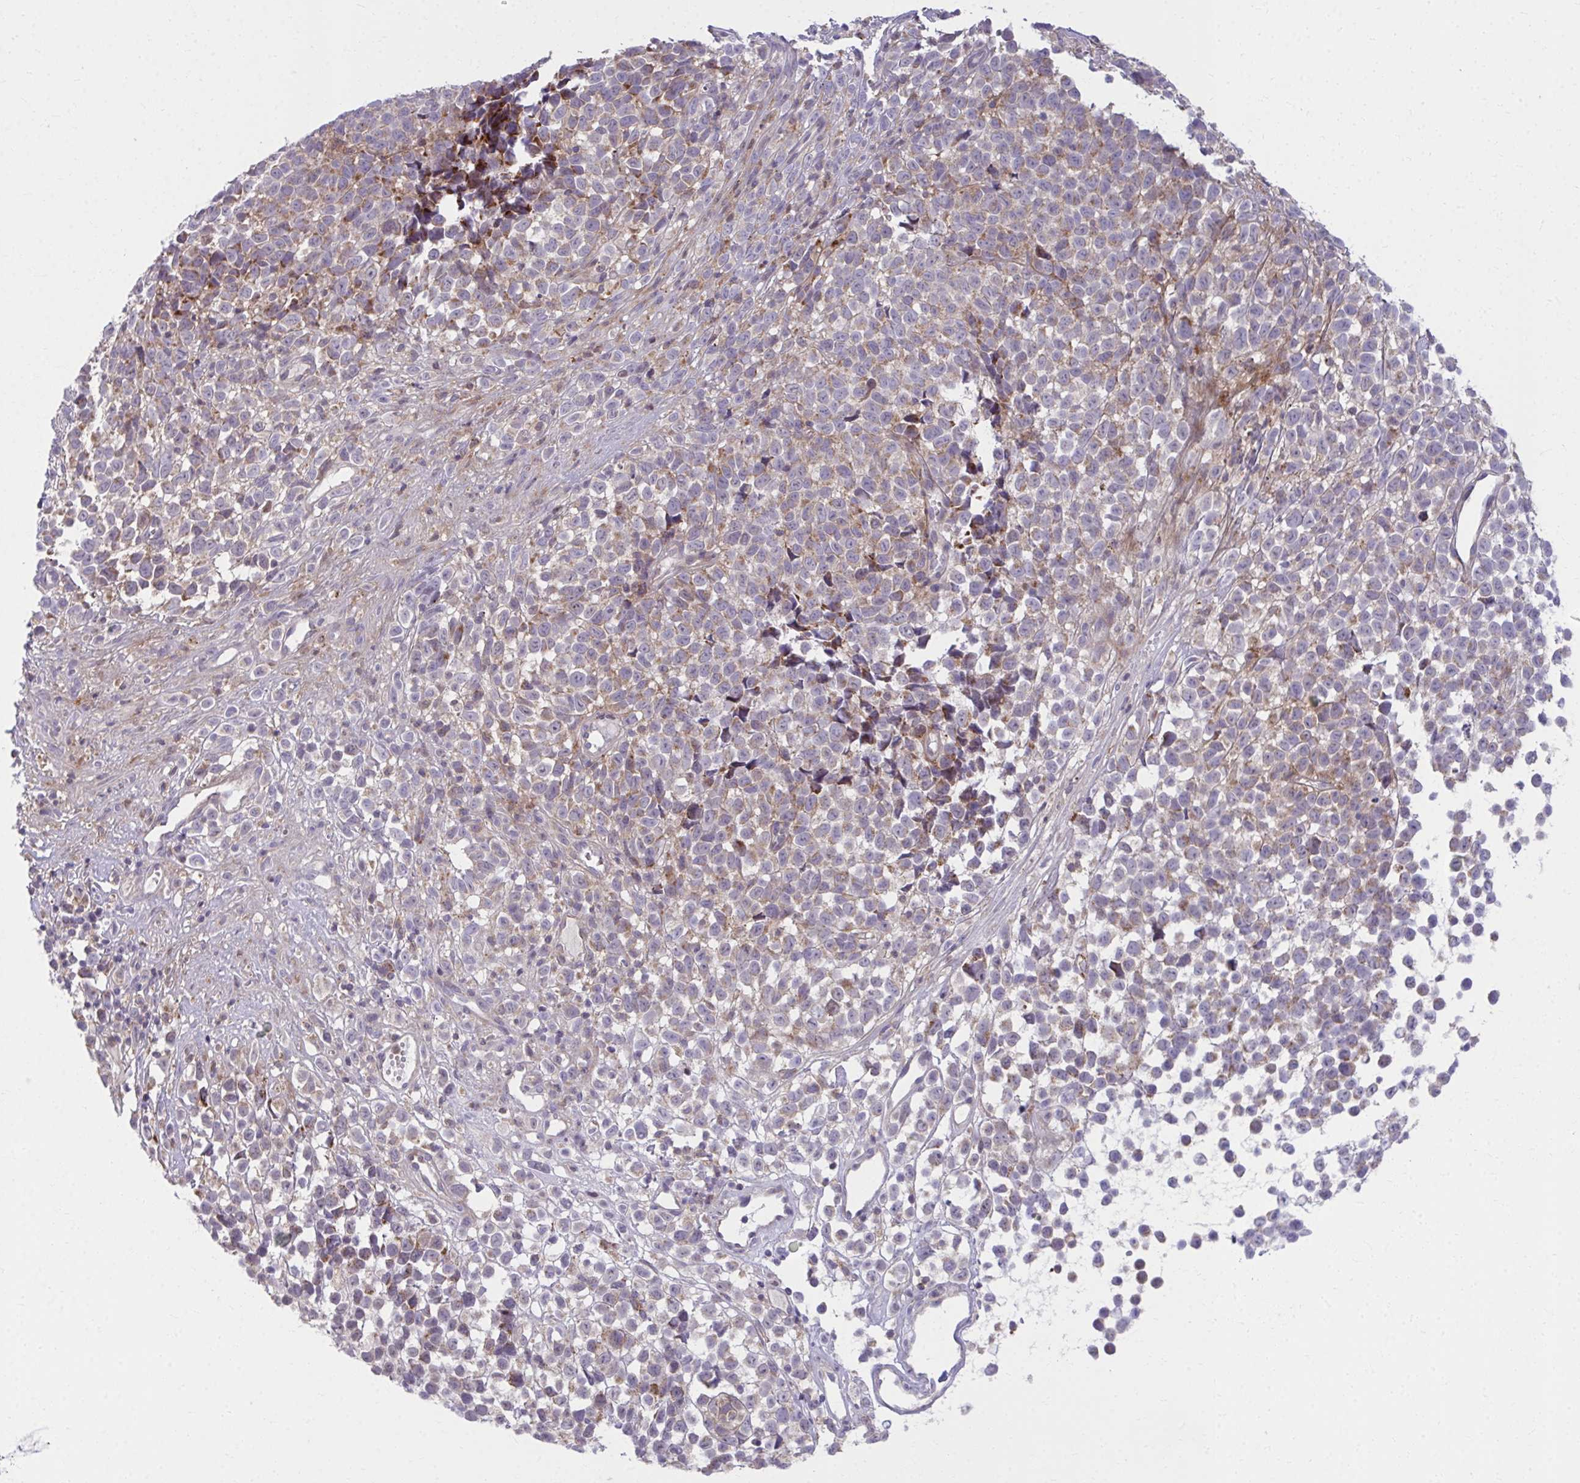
{"staining": {"intensity": "weak", "quantity": "25%-75%", "location": "cytoplasmic/membranous"}, "tissue": "melanoma", "cell_type": "Tumor cells", "image_type": "cancer", "snomed": [{"axis": "morphology", "description": "Malignant melanoma, NOS"}, {"axis": "topography", "description": "Nose, NOS"}], "caption": "Weak cytoplasmic/membranous positivity is seen in about 25%-75% of tumor cells in melanoma.", "gene": "C16orf54", "patient": {"sex": "female", "age": 48}}